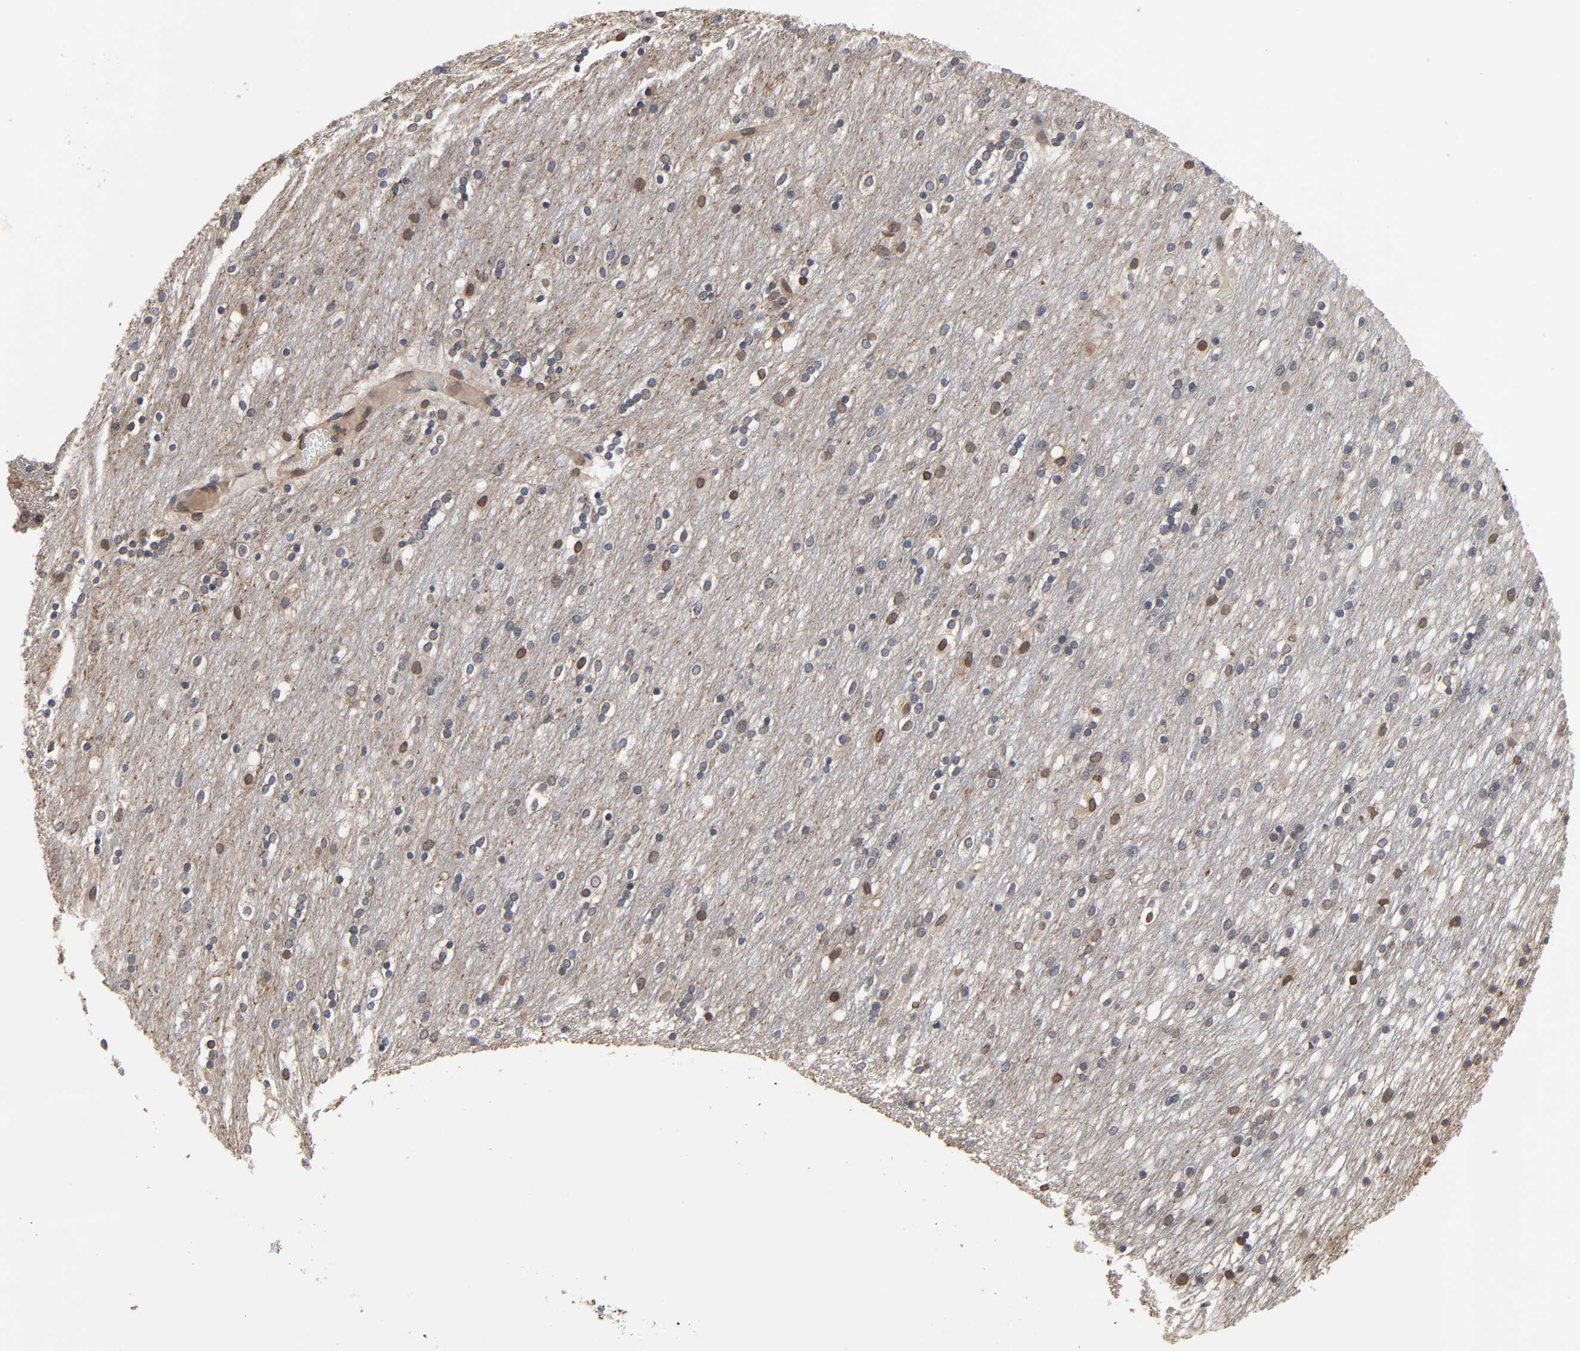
{"staining": {"intensity": "strong", "quantity": "25%-75%", "location": "cytoplasmic/membranous,nuclear"}, "tissue": "caudate", "cell_type": "Glial cells", "image_type": "normal", "snomed": [{"axis": "morphology", "description": "Normal tissue, NOS"}, {"axis": "topography", "description": "Lateral ventricle wall"}], "caption": "Immunohistochemistry of normal human caudate reveals high levels of strong cytoplasmic/membranous,nuclear positivity in about 25%-75% of glial cells.", "gene": "CCDC175", "patient": {"sex": "female", "age": 54}}